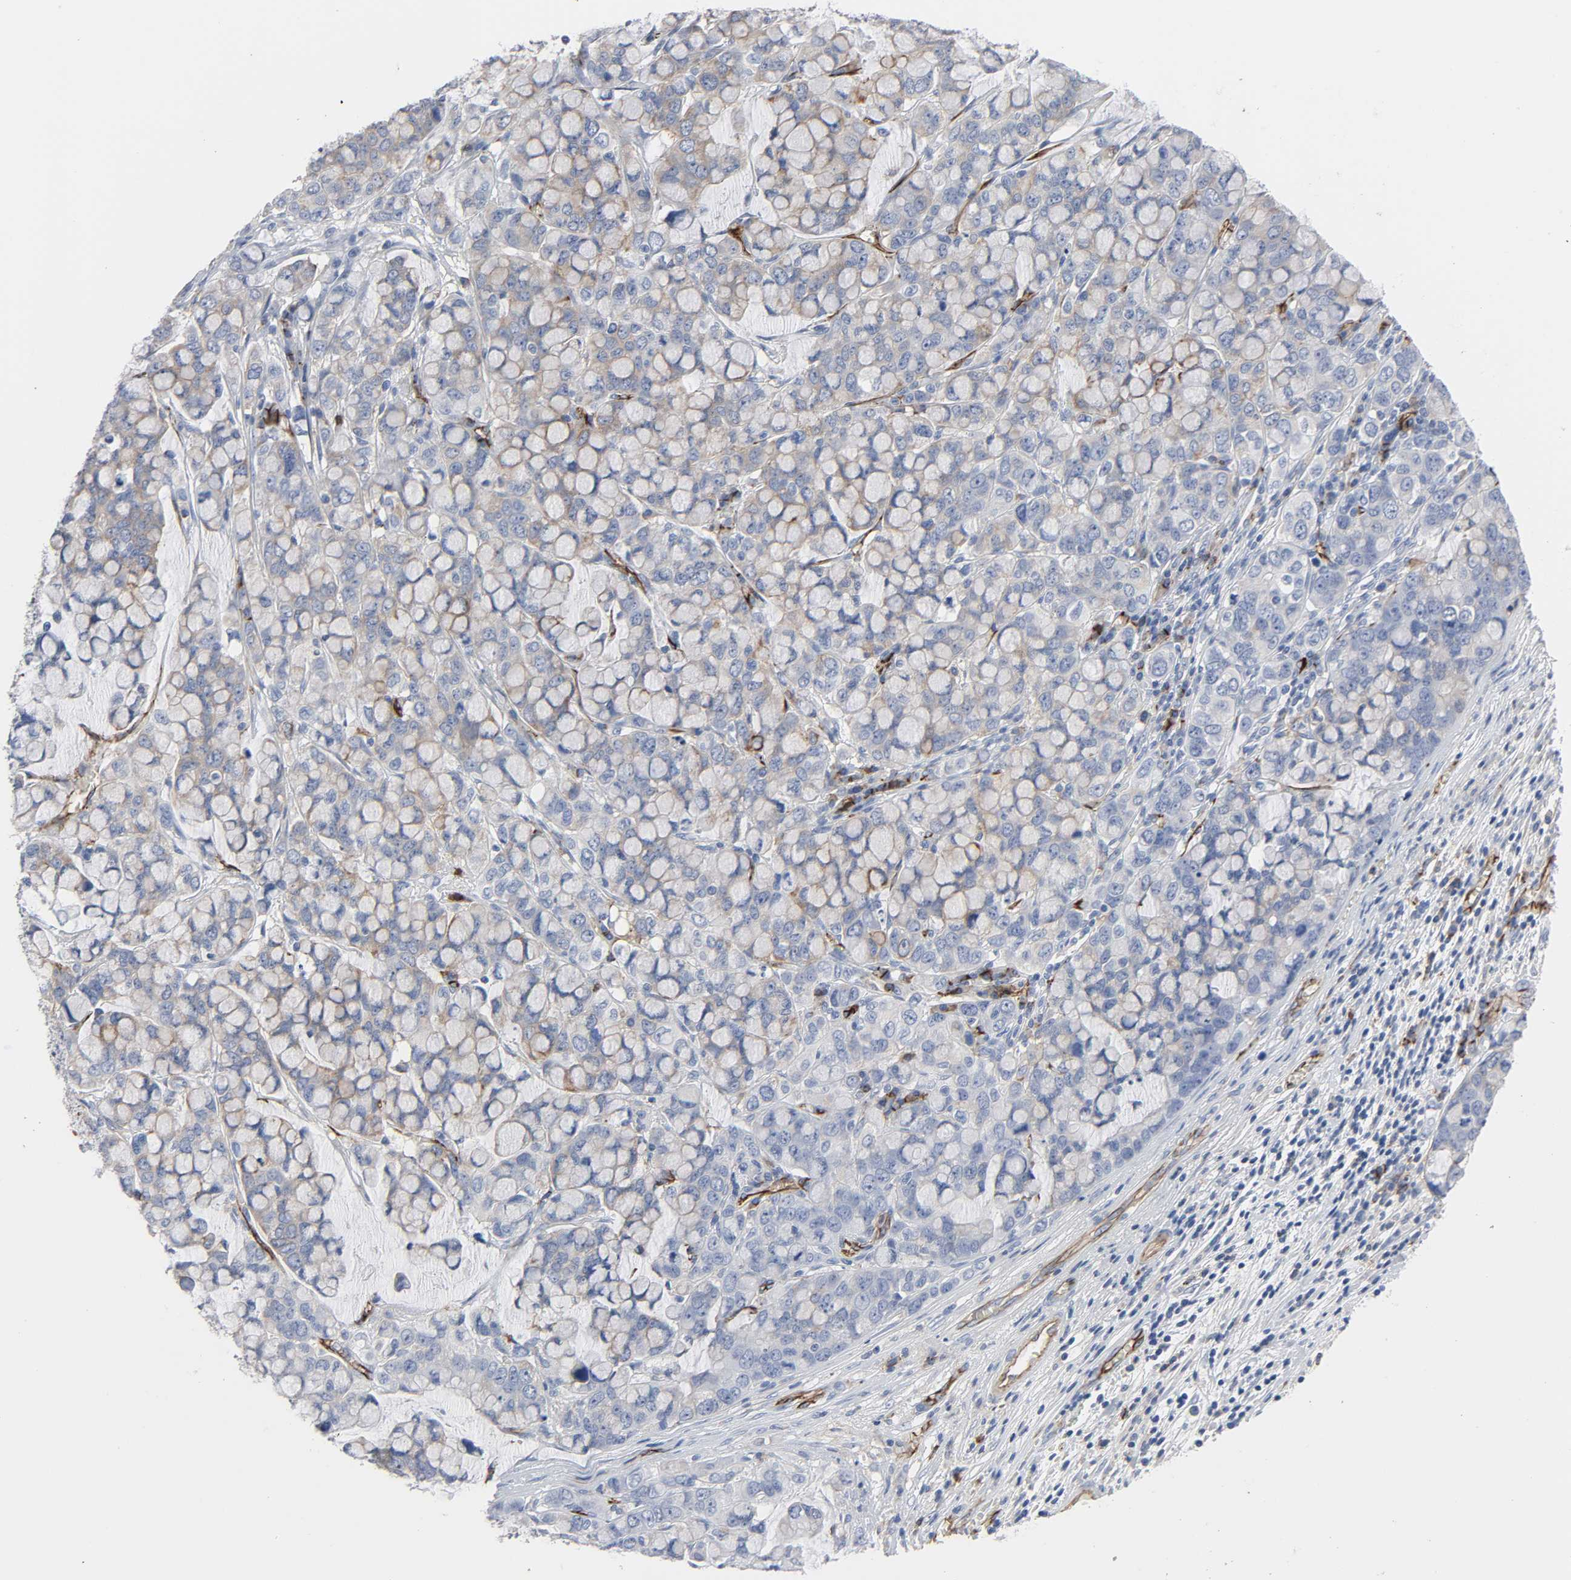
{"staining": {"intensity": "weak", "quantity": "25%-75%", "location": "cytoplasmic/membranous"}, "tissue": "stomach cancer", "cell_type": "Tumor cells", "image_type": "cancer", "snomed": [{"axis": "morphology", "description": "Adenocarcinoma, NOS"}, {"axis": "topography", "description": "Stomach, lower"}], "caption": "The photomicrograph reveals immunohistochemical staining of adenocarcinoma (stomach). There is weak cytoplasmic/membranous expression is appreciated in approximately 25%-75% of tumor cells.", "gene": "PECAM1", "patient": {"sex": "male", "age": 84}}